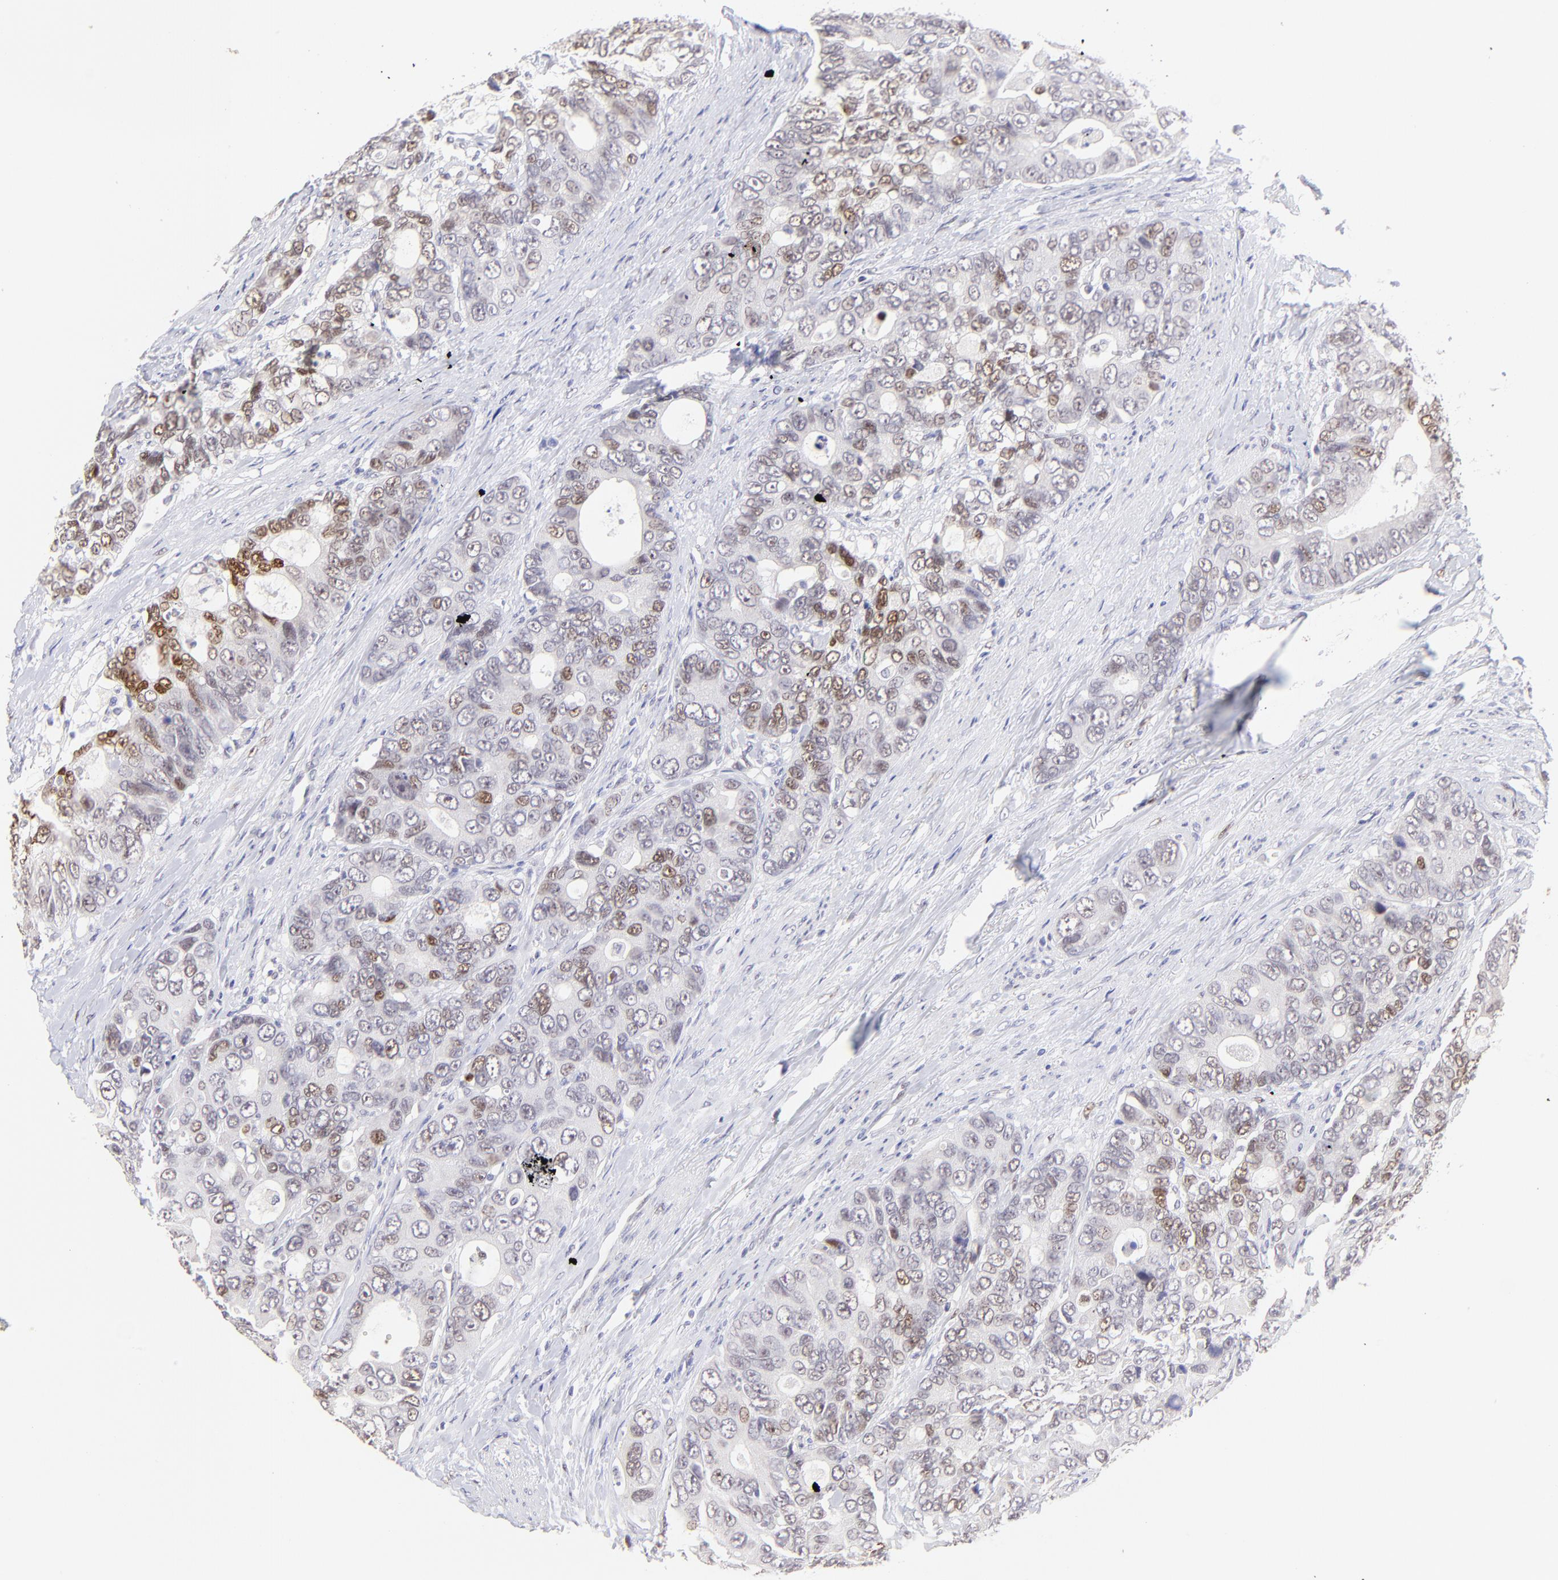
{"staining": {"intensity": "moderate", "quantity": "<25%", "location": "nuclear"}, "tissue": "colorectal cancer", "cell_type": "Tumor cells", "image_type": "cancer", "snomed": [{"axis": "morphology", "description": "Adenocarcinoma, NOS"}, {"axis": "topography", "description": "Rectum"}], "caption": "Immunohistochemical staining of human adenocarcinoma (colorectal) demonstrates low levels of moderate nuclear protein staining in about <25% of tumor cells. (brown staining indicates protein expression, while blue staining denotes nuclei).", "gene": "KLF4", "patient": {"sex": "female", "age": 67}}